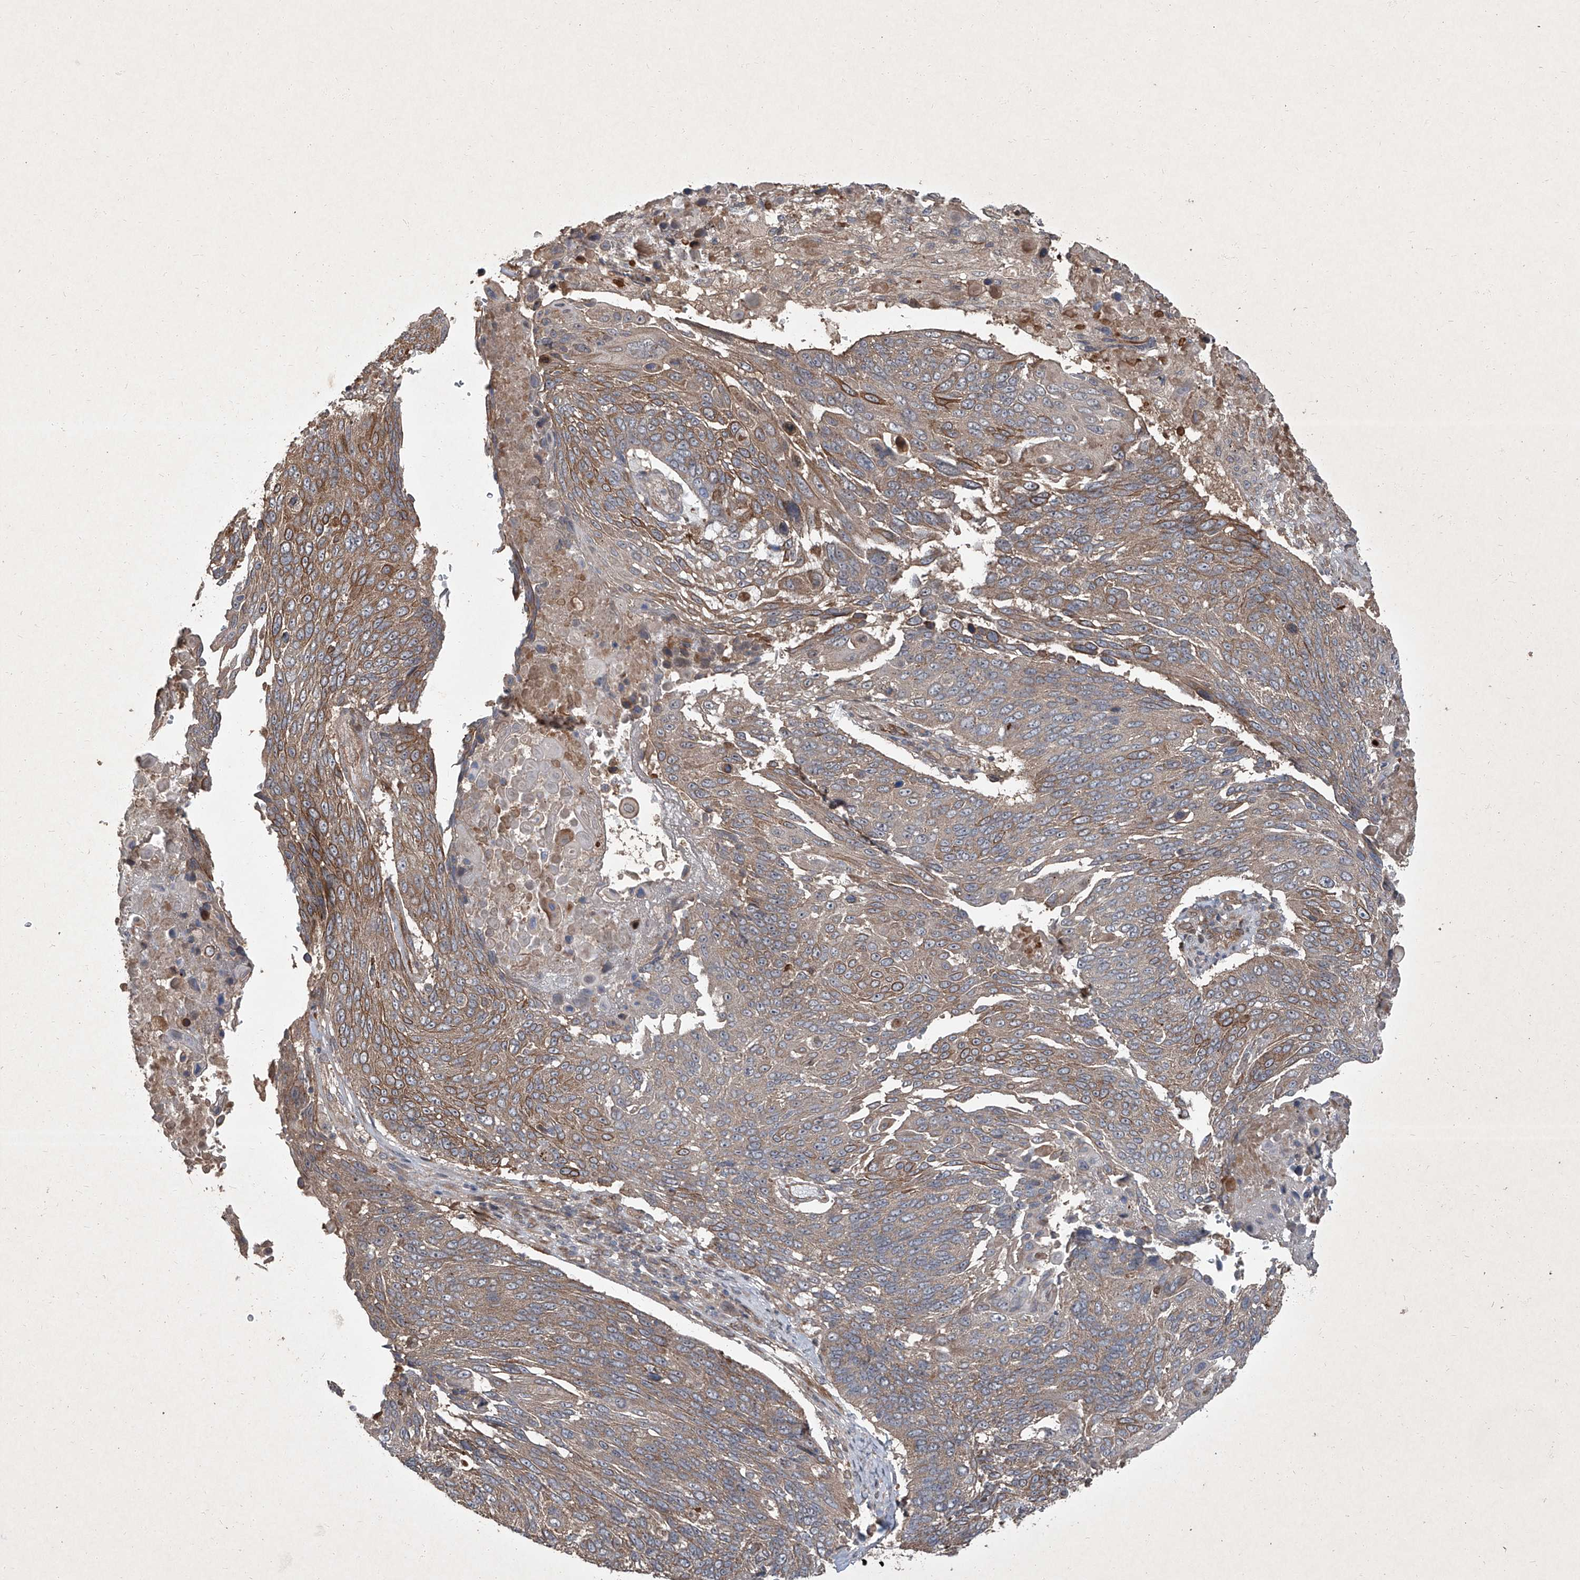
{"staining": {"intensity": "moderate", "quantity": ">75%", "location": "cytoplasmic/membranous"}, "tissue": "lung cancer", "cell_type": "Tumor cells", "image_type": "cancer", "snomed": [{"axis": "morphology", "description": "Squamous cell carcinoma, NOS"}, {"axis": "topography", "description": "Lung"}], "caption": "A medium amount of moderate cytoplasmic/membranous positivity is present in approximately >75% of tumor cells in squamous cell carcinoma (lung) tissue. (DAB IHC, brown staining for protein, blue staining for nuclei).", "gene": "CCN1", "patient": {"sex": "male", "age": 66}}